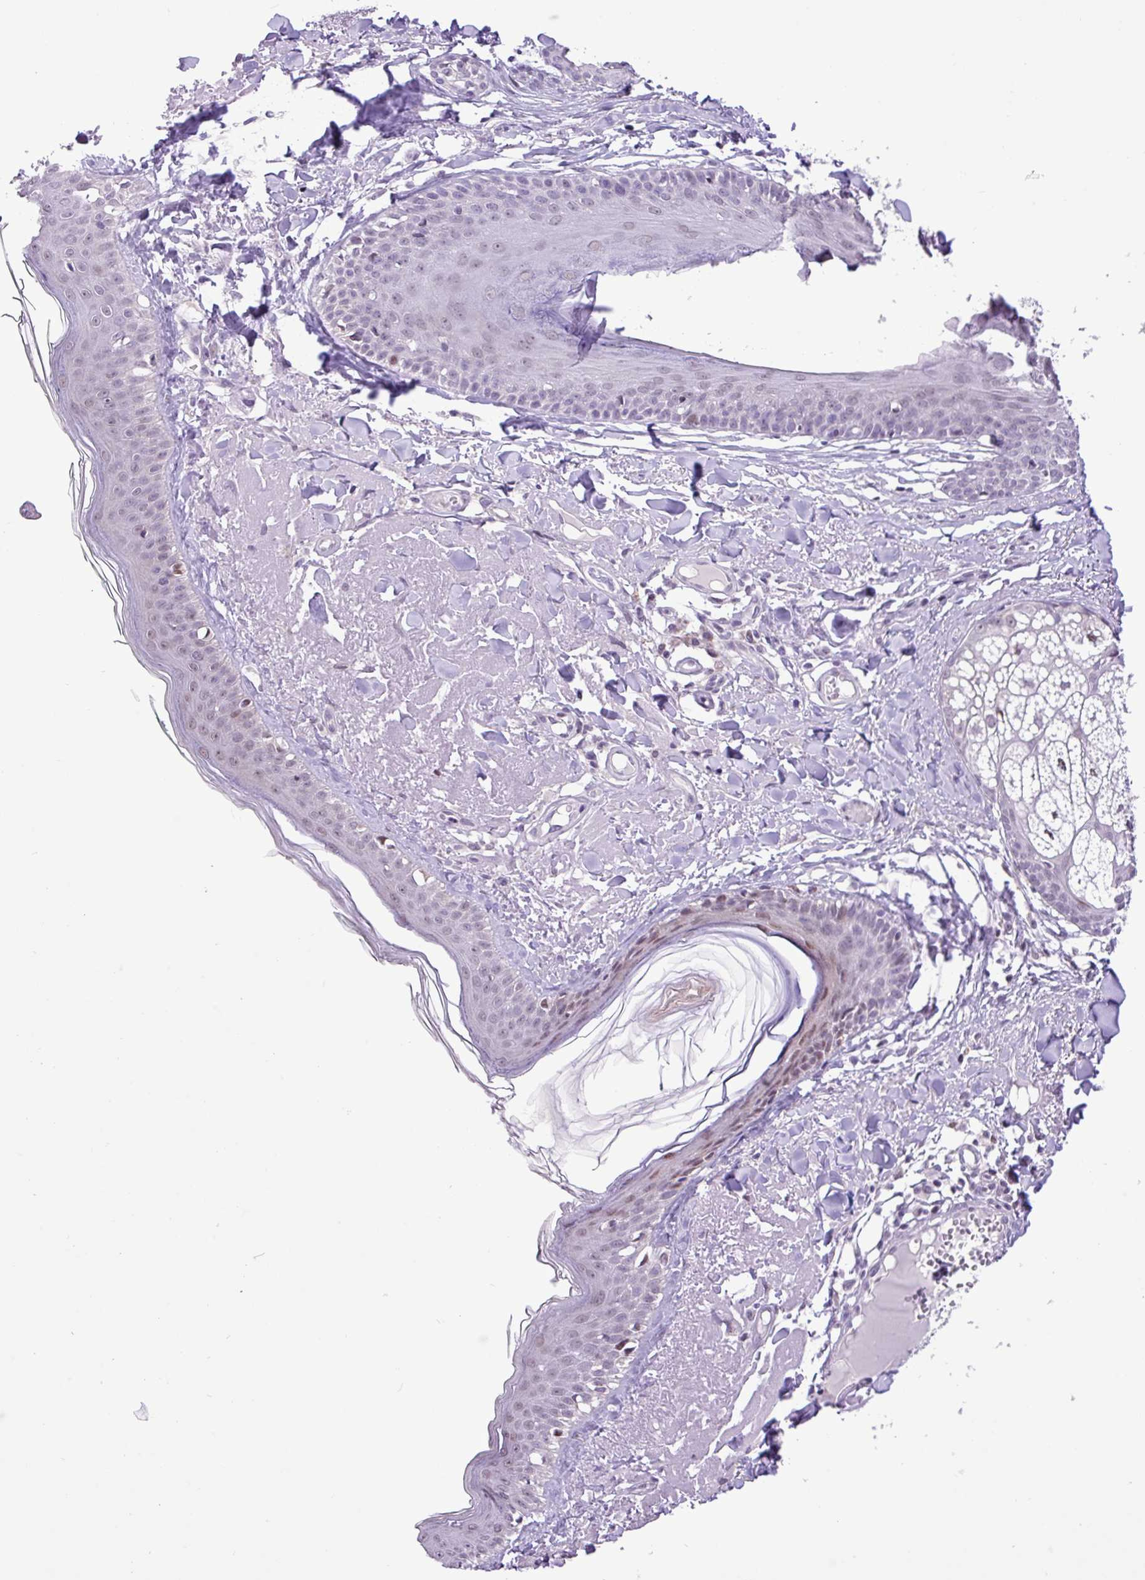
{"staining": {"intensity": "negative", "quantity": "none", "location": "none"}, "tissue": "skin", "cell_type": "Fibroblasts", "image_type": "normal", "snomed": [{"axis": "morphology", "description": "Normal tissue, NOS"}, {"axis": "morphology", "description": "Malignant melanoma, NOS"}, {"axis": "topography", "description": "Skin"}], "caption": "Immunohistochemistry image of normal skin: human skin stained with DAB (3,3'-diaminobenzidine) reveals no significant protein positivity in fibroblasts. (Brightfield microscopy of DAB (3,3'-diaminobenzidine) IHC at high magnification).", "gene": "ZNF354A", "patient": {"sex": "male", "age": 80}}